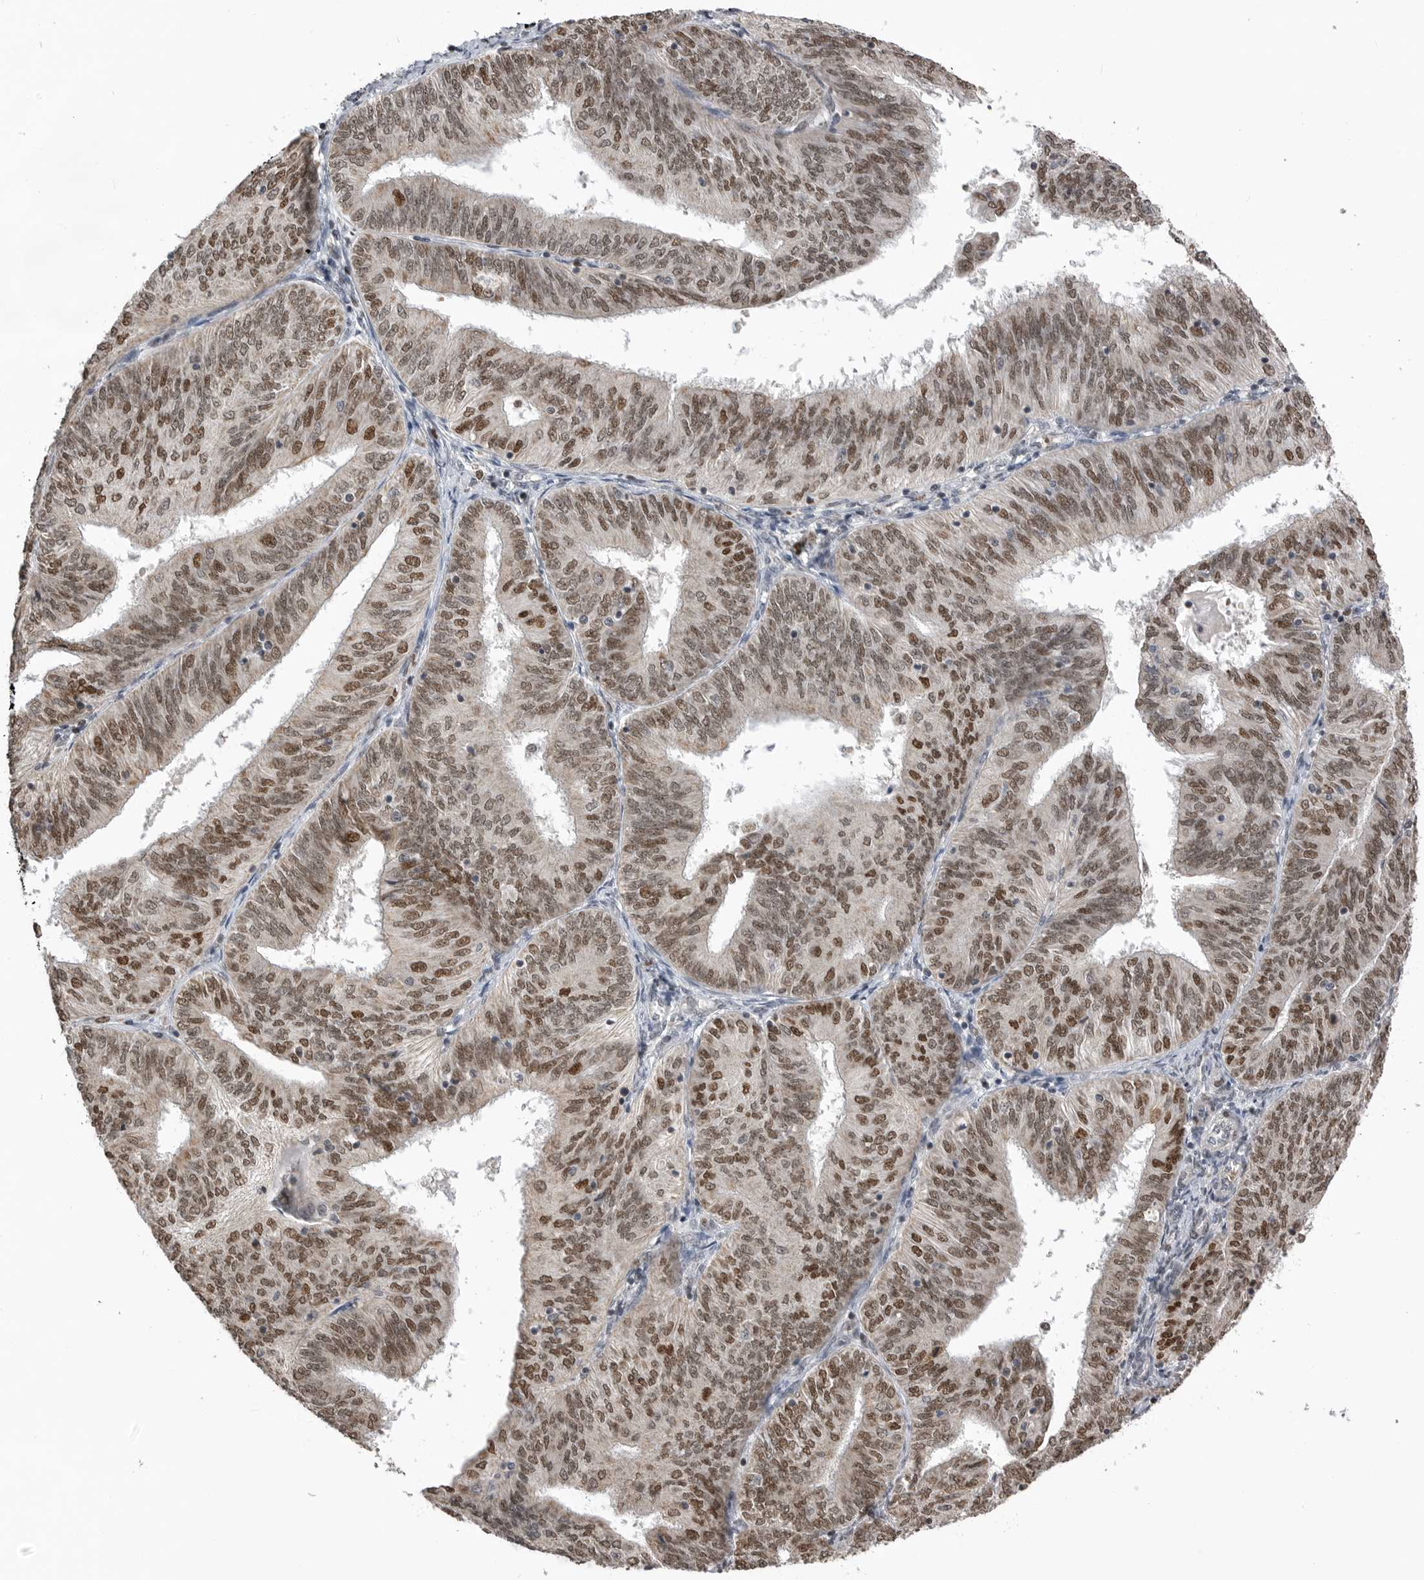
{"staining": {"intensity": "moderate", "quantity": ">75%", "location": "nuclear"}, "tissue": "endometrial cancer", "cell_type": "Tumor cells", "image_type": "cancer", "snomed": [{"axis": "morphology", "description": "Adenocarcinoma, NOS"}, {"axis": "topography", "description": "Endometrium"}], "caption": "Protein staining demonstrates moderate nuclear positivity in about >75% of tumor cells in endometrial adenocarcinoma. (brown staining indicates protein expression, while blue staining denotes nuclei).", "gene": "SMARCC1", "patient": {"sex": "female", "age": 58}}